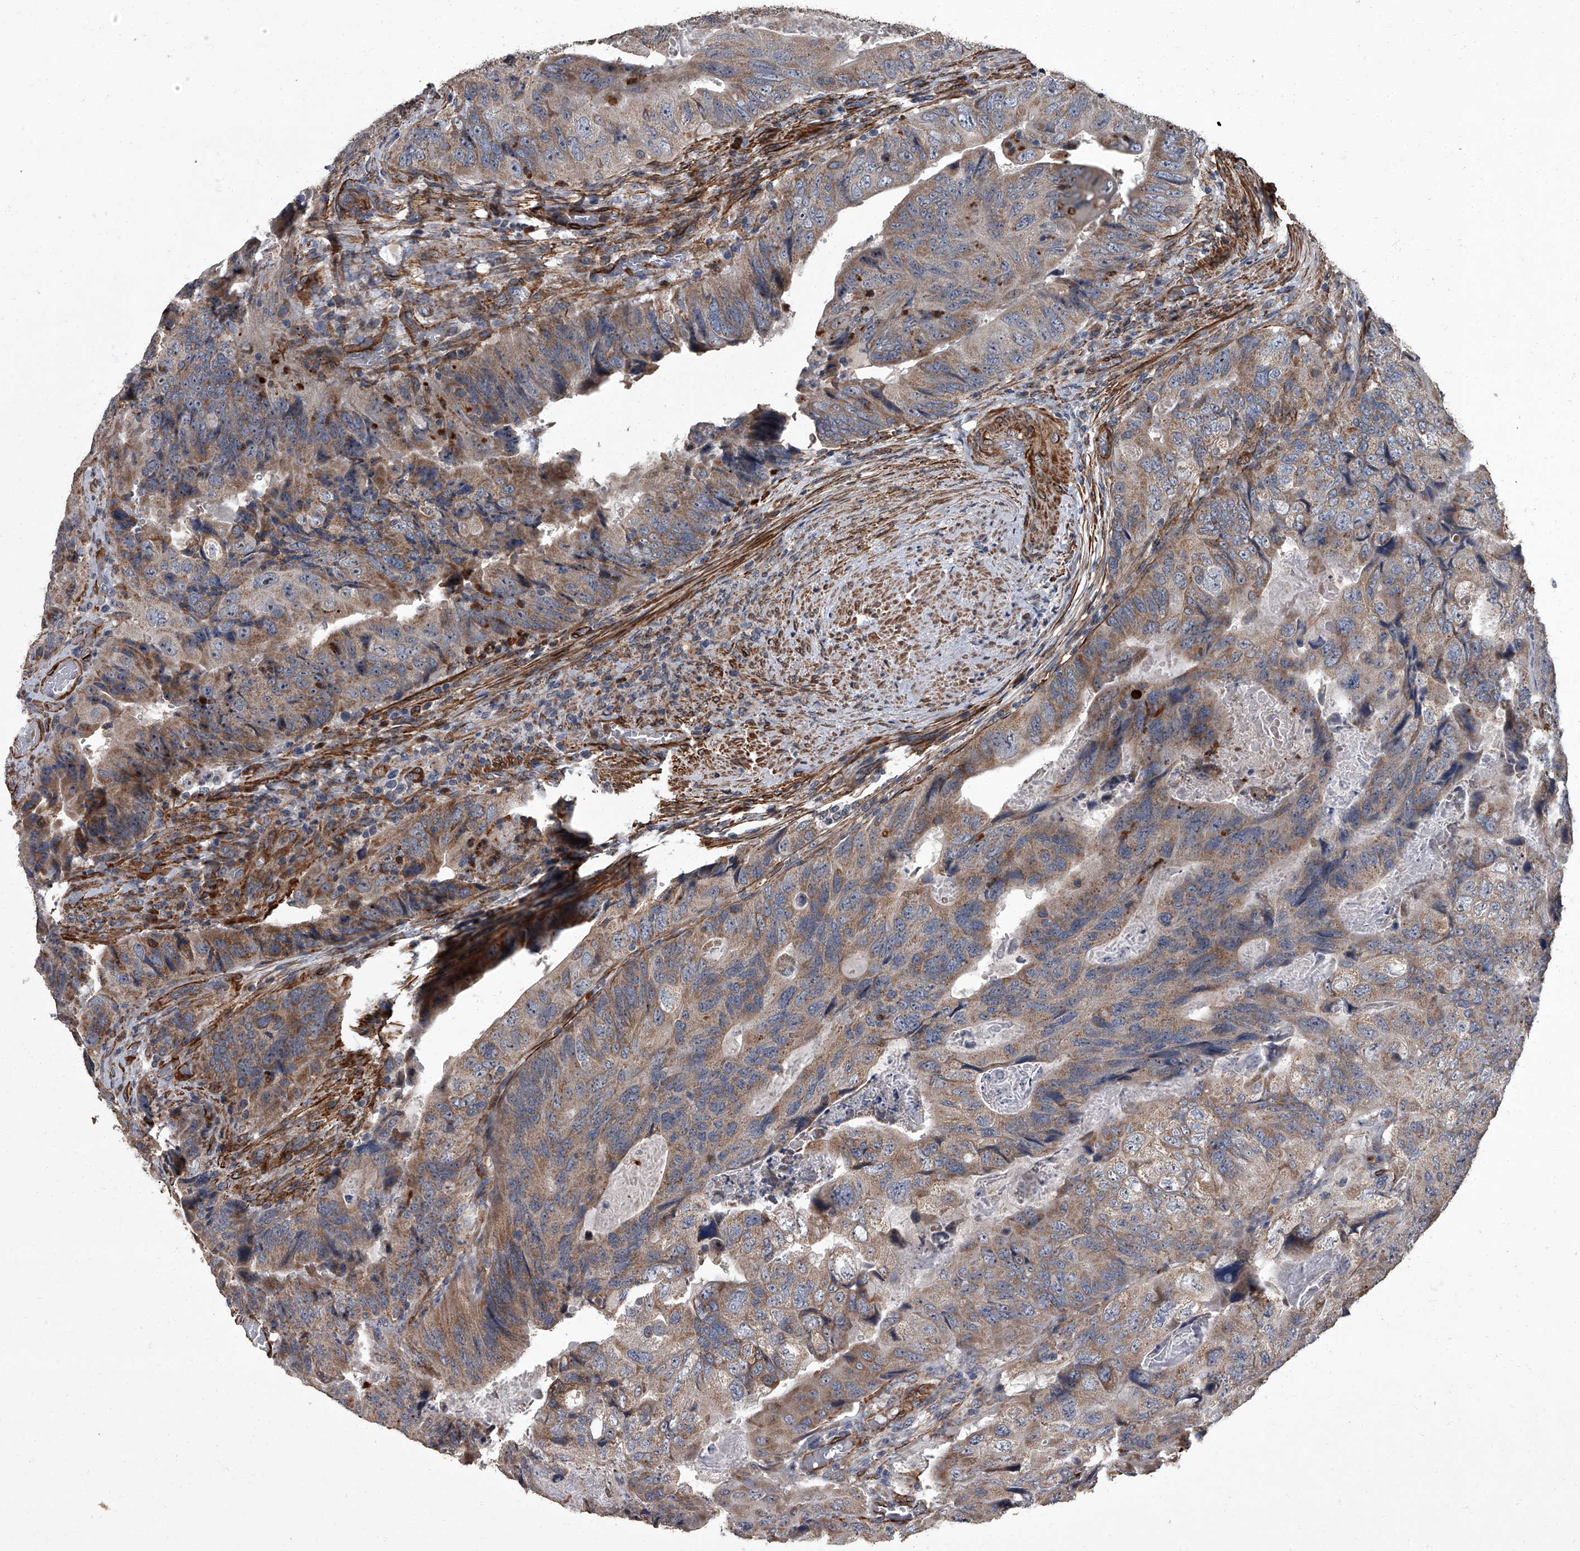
{"staining": {"intensity": "moderate", "quantity": "25%-75%", "location": "cytoplasmic/membranous"}, "tissue": "colorectal cancer", "cell_type": "Tumor cells", "image_type": "cancer", "snomed": [{"axis": "morphology", "description": "Adenocarcinoma, NOS"}, {"axis": "topography", "description": "Rectum"}], "caption": "The immunohistochemical stain labels moderate cytoplasmic/membranous expression in tumor cells of adenocarcinoma (colorectal) tissue. (Brightfield microscopy of DAB IHC at high magnification).", "gene": "SIRT4", "patient": {"sex": "male", "age": 63}}